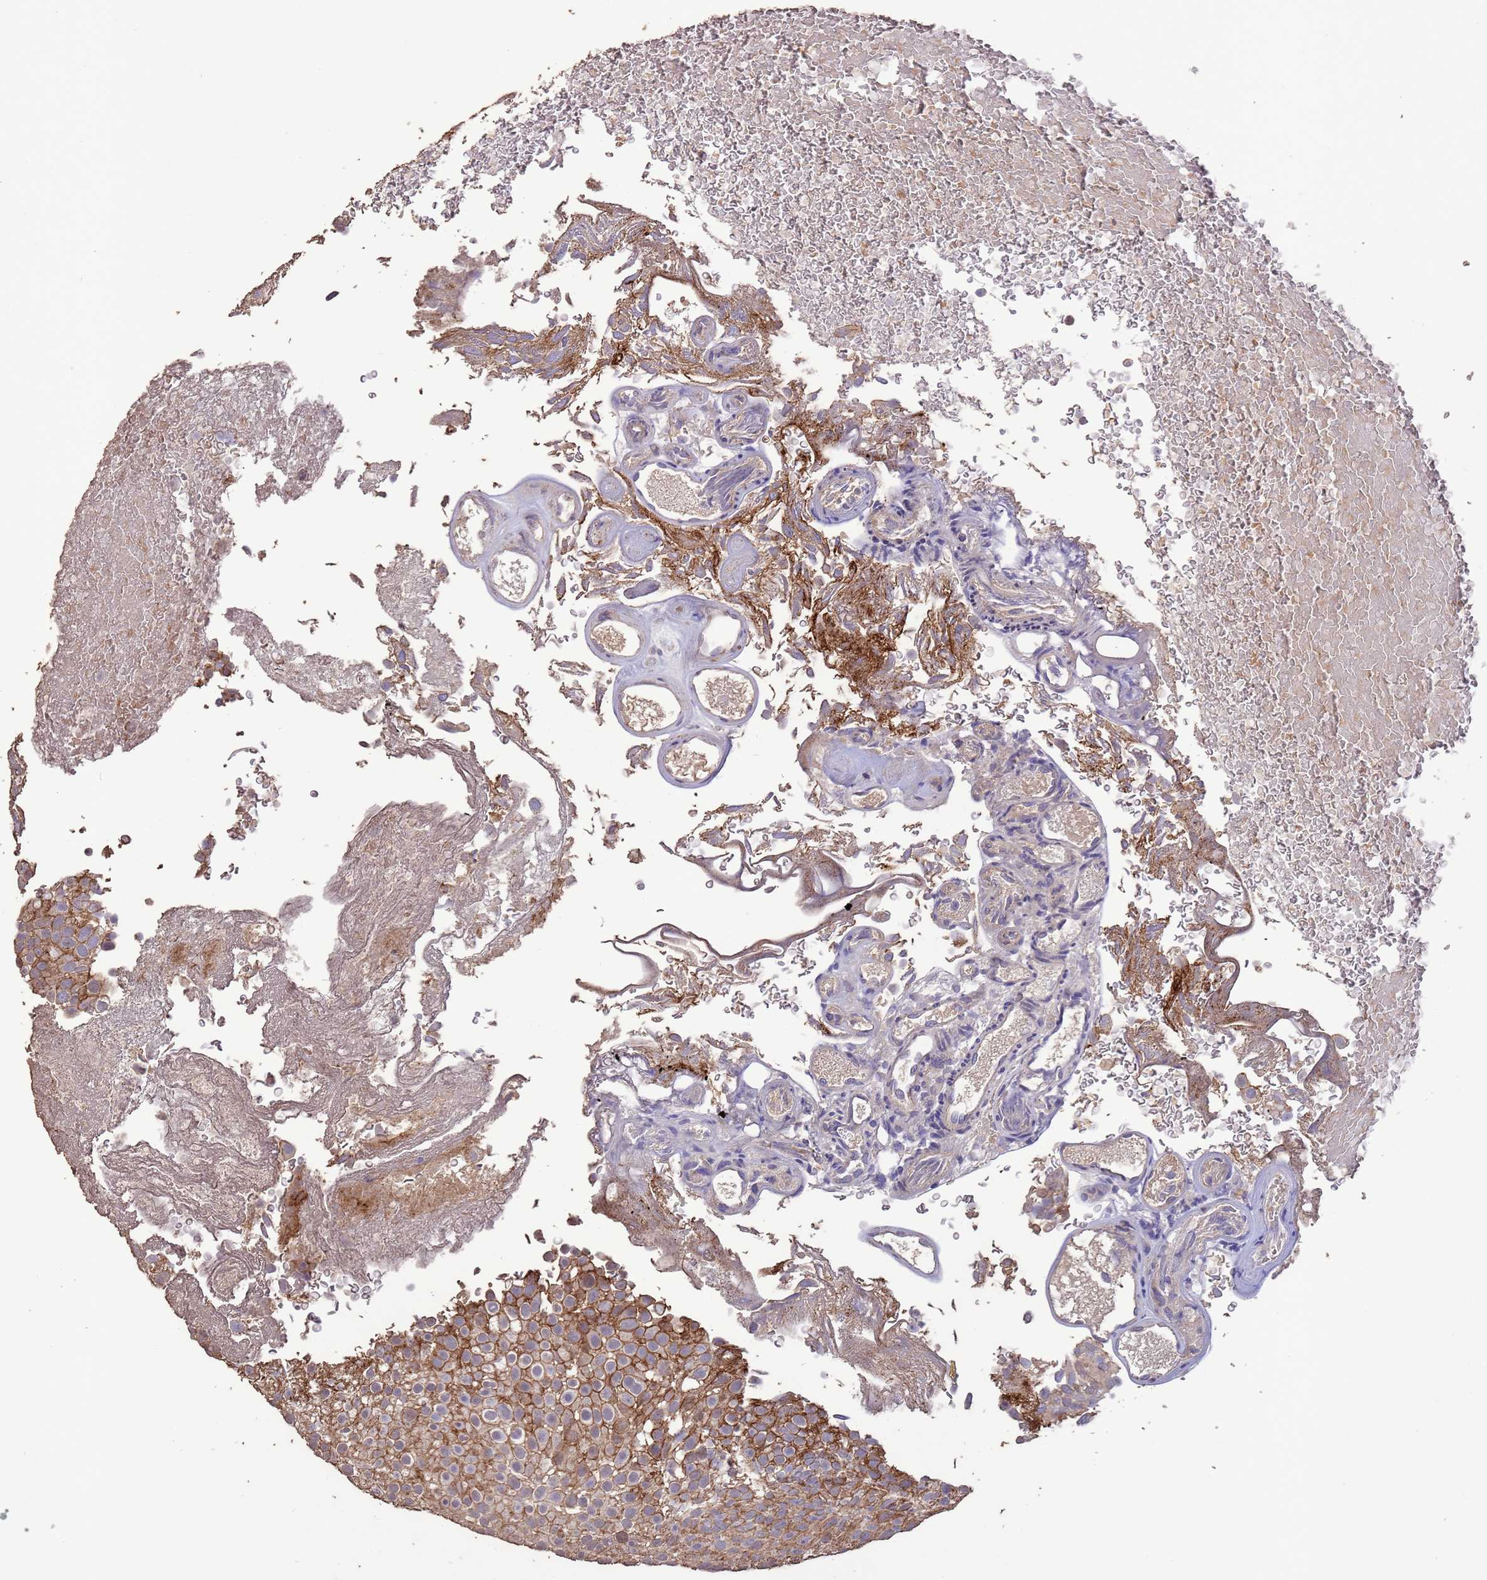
{"staining": {"intensity": "moderate", "quantity": ">75%", "location": "cytoplasmic/membranous"}, "tissue": "urothelial cancer", "cell_type": "Tumor cells", "image_type": "cancer", "snomed": [{"axis": "morphology", "description": "Urothelial carcinoma, Low grade"}, {"axis": "topography", "description": "Urinary bladder"}], "caption": "Tumor cells show medium levels of moderate cytoplasmic/membranous staining in approximately >75% of cells in human urothelial cancer. (DAB (3,3'-diaminobenzidine) IHC, brown staining for protein, blue staining for nuclei).", "gene": "SLC9B2", "patient": {"sex": "male", "age": 78}}